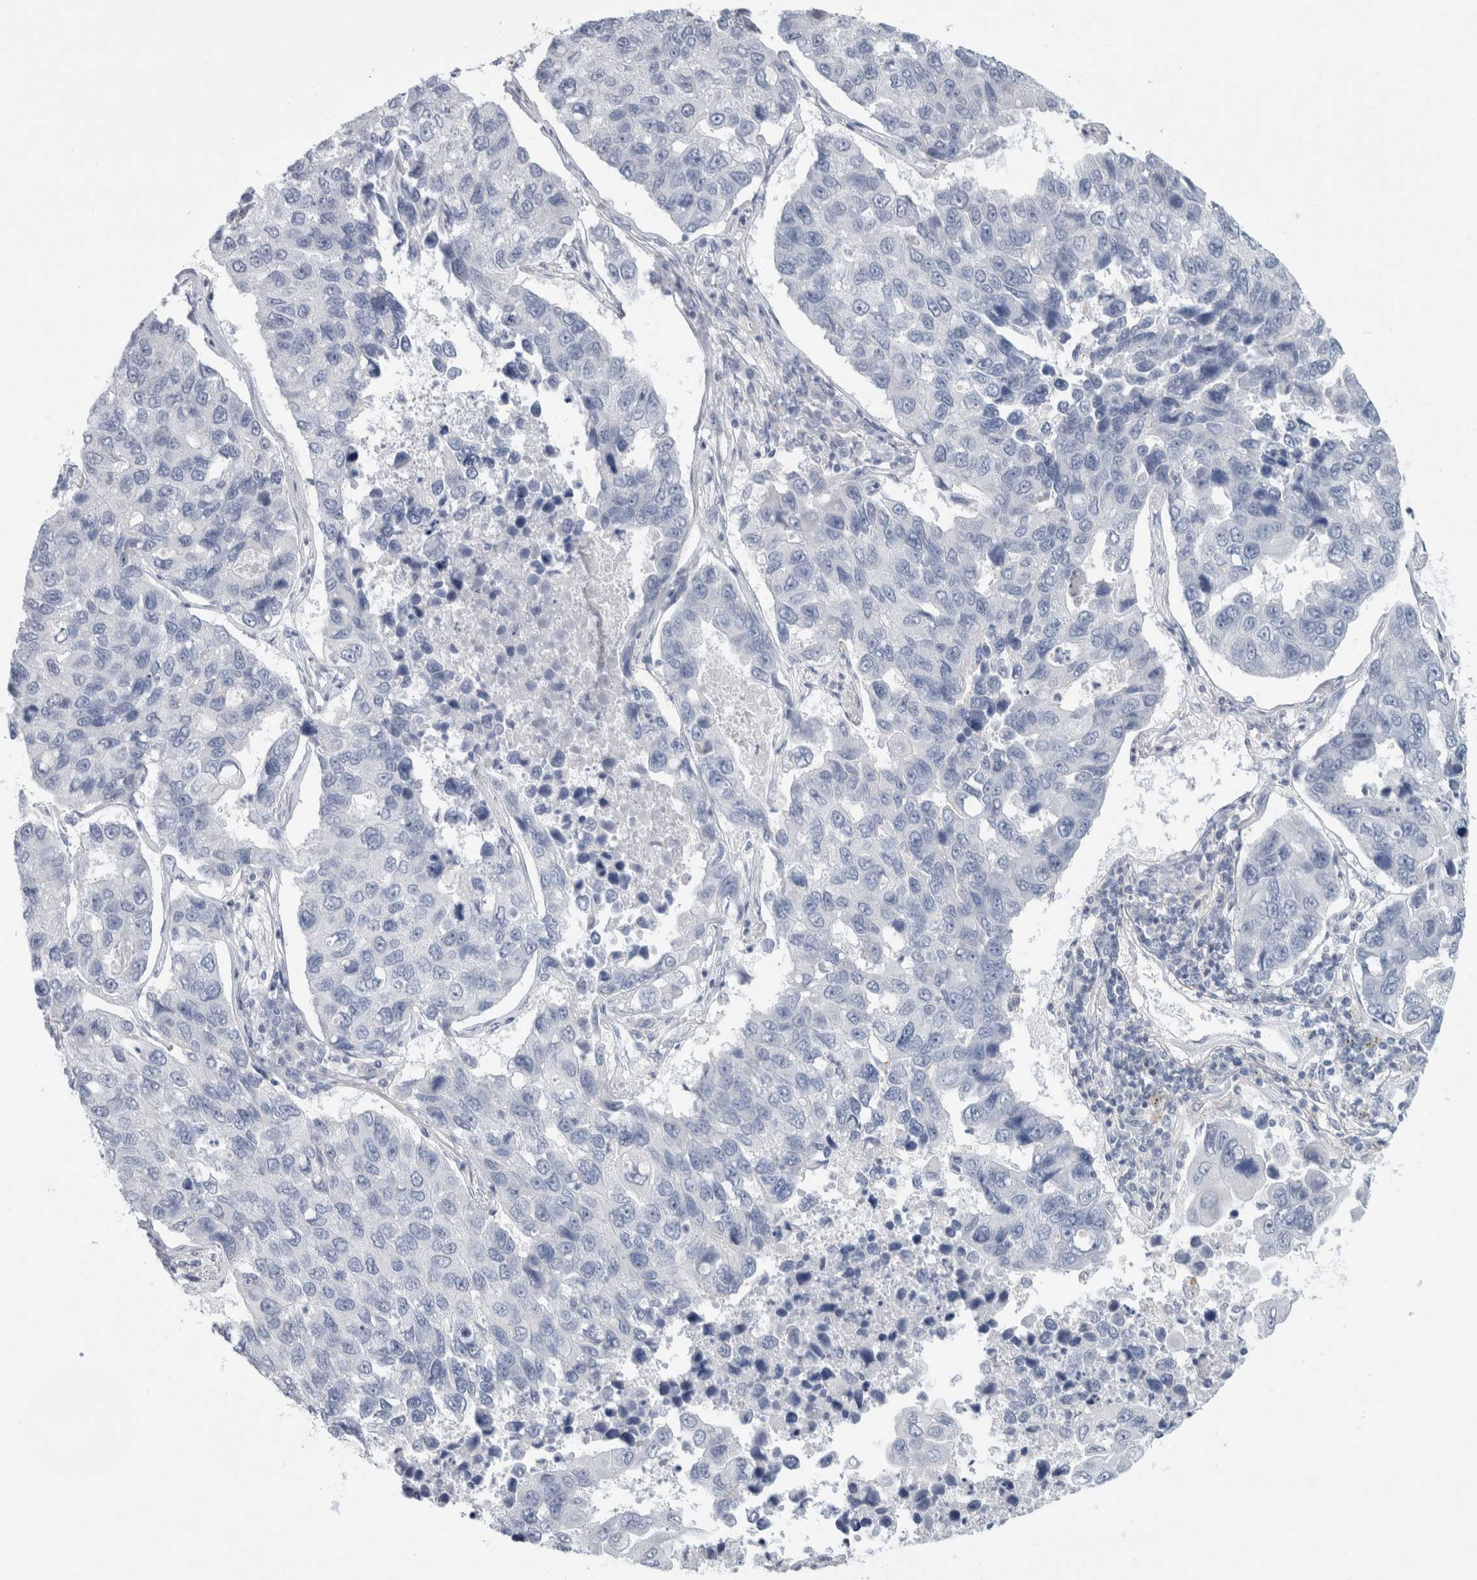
{"staining": {"intensity": "negative", "quantity": "none", "location": "none"}, "tissue": "lung cancer", "cell_type": "Tumor cells", "image_type": "cancer", "snomed": [{"axis": "morphology", "description": "Adenocarcinoma, NOS"}, {"axis": "topography", "description": "Lung"}], "caption": "Lung adenocarcinoma was stained to show a protein in brown. There is no significant expression in tumor cells.", "gene": "CASP6", "patient": {"sex": "male", "age": 64}}